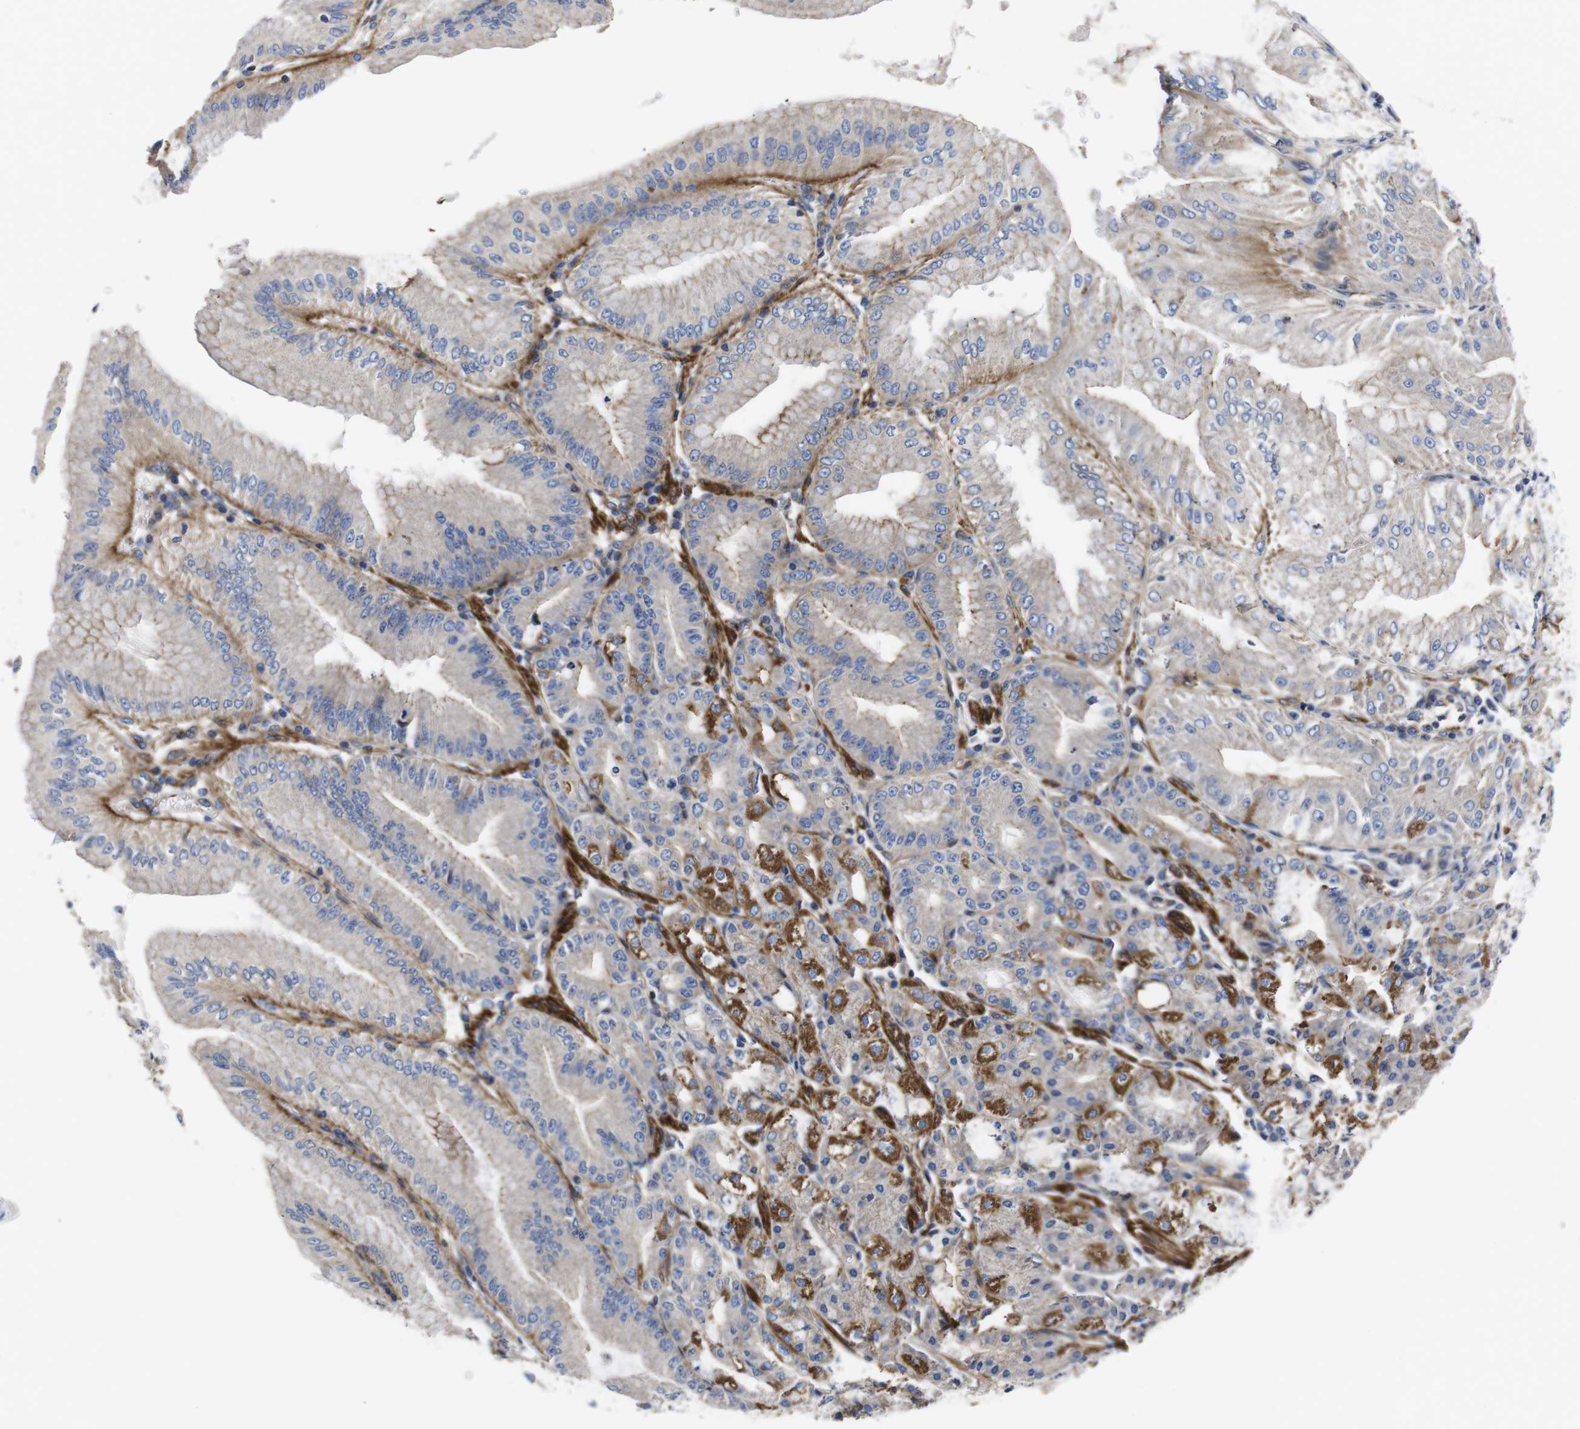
{"staining": {"intensity": "moderate", "quantity": "25%-75%", "location": "cytoplasmic/membranous"}, "tissue": "stomach", "cell_type": "Glandular cells", "image_type": "normal", "snomed": [{"axis": "morphology", "description": "Normal tissue, NOS"}, {"axis": "topography", "description": "Stomach, lower"}], "caption": "Immunohistochemical staining of normal human stomach shows medium levels of moderate cytoplasmic/membranous positivity in approximately 25%-75% of glandular cells.", "gene": "GPR4", "patient": {"sex": "male", "age": 71}}